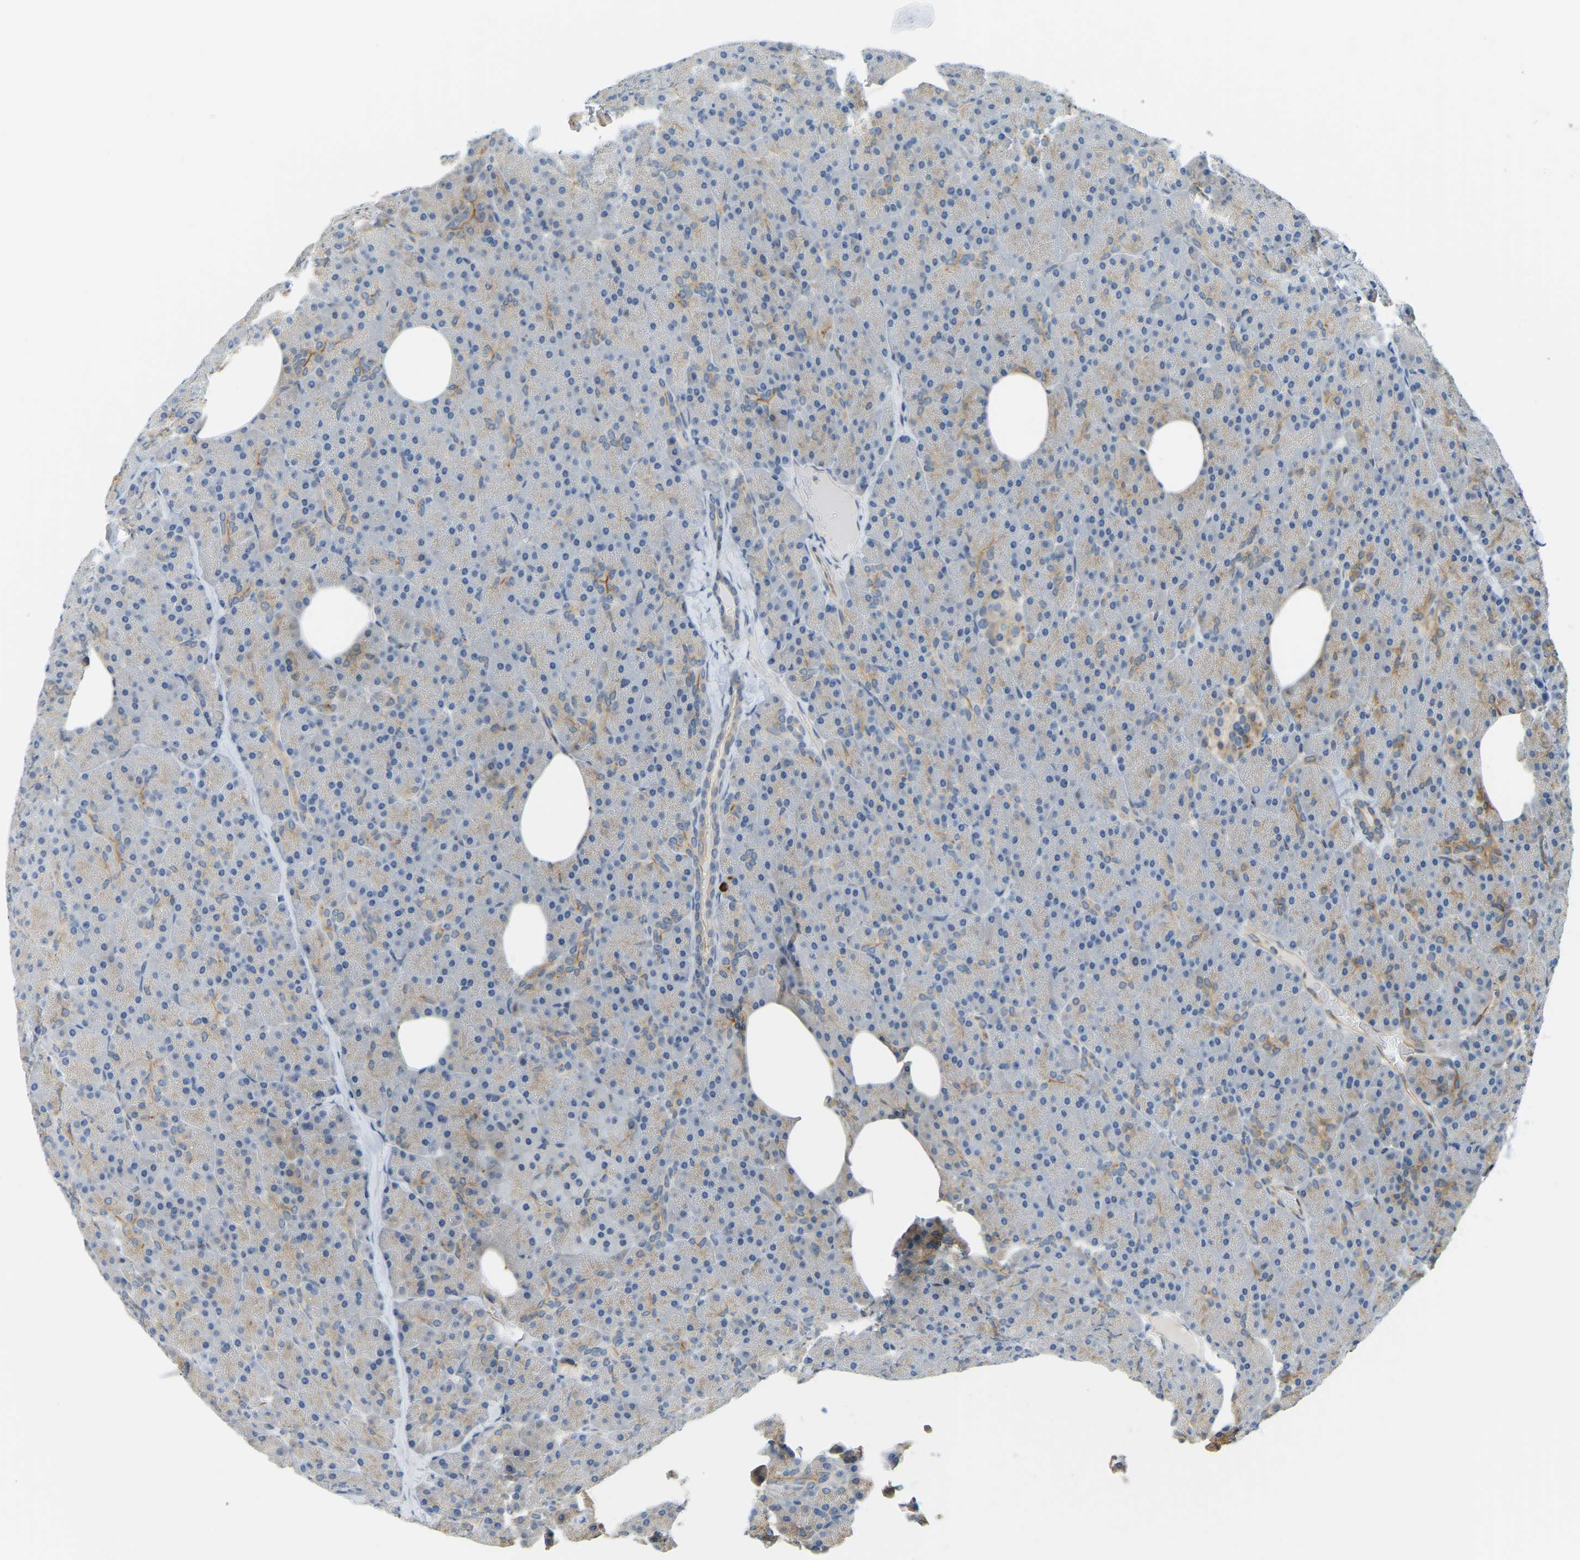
{"staining": {"intensity": "weak", "quantity": "25%-75%", "location": "cytoplasmic/membranous"}, "tissue": "pancreas", "cell_type": "Exocrine glandular cells", "image_type": "normal", "snomed": [{"axis": "morphology", "description": "Normal tissue, NOS"}, {"axis": "topography", "description": "Pancreas"}], "caption": "A low amount of weak cytoplasmic/membranous positivity is identified in about 25%-75% of exocrine glandular cells in unremarkable pancreas.", "gene": "NME8", "patient": {"sex": "female", "age": 35}}